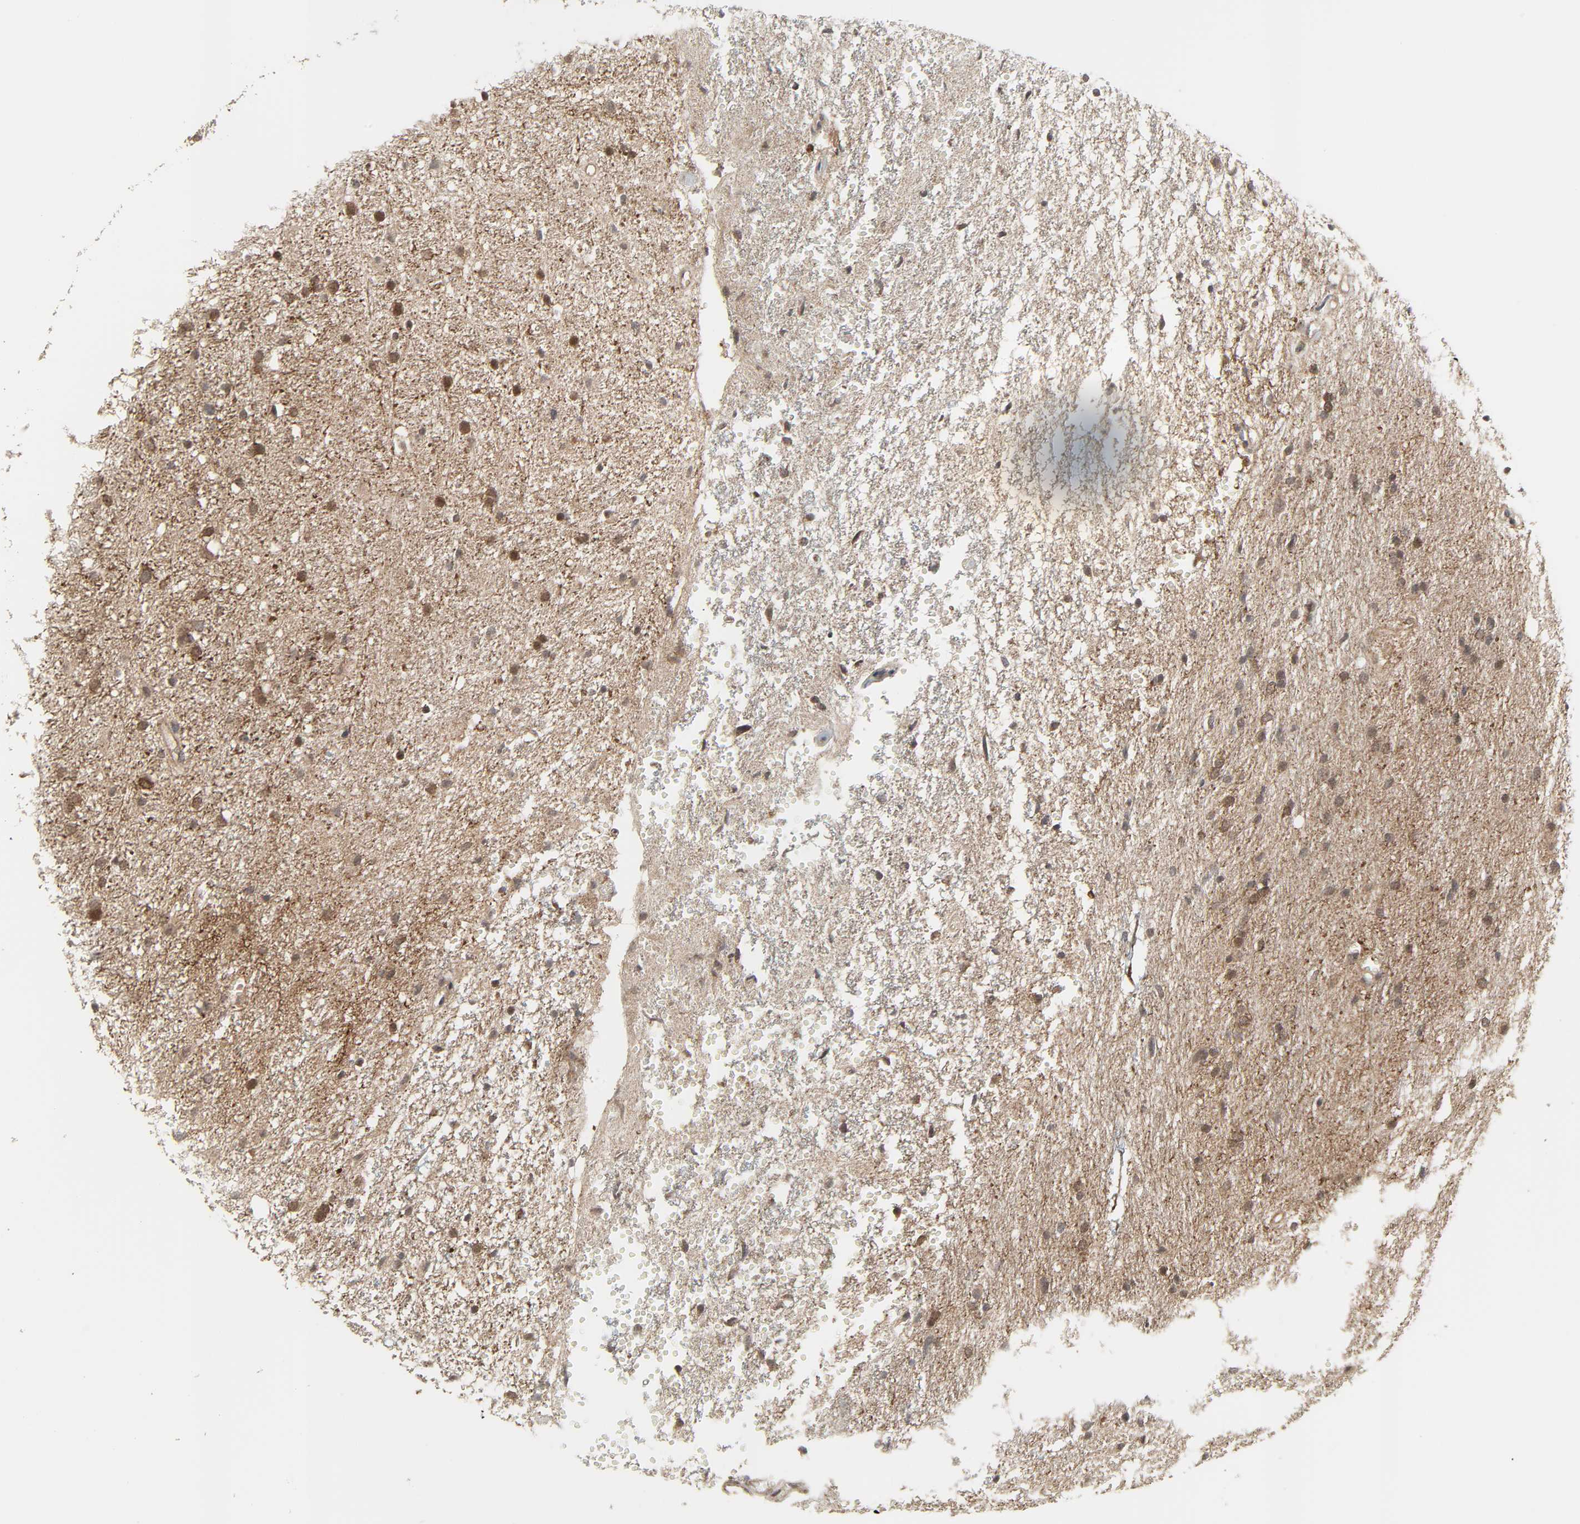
{"staining": {"intensity": "moderate", "quantity": "25%-75%", "location": "cytoplasmic/membranous"}, "tissue": "glioma", "cell_type": "Tumor cells", "image_type": "cancer", "snomed": [{"axis": "morphology", "description": "Glioma, malignant, High grade"}, {"axis": "topography", "description": "Brain"}], "caption": "About 25%-75% of tumor cells in human glioma demonstrate moderate cytoplasmic/membranous protein staining as visualized by brown immunohistochemical staining.", "gene": "GSK3A", "patient": {"sex": "female", "age": 59}}